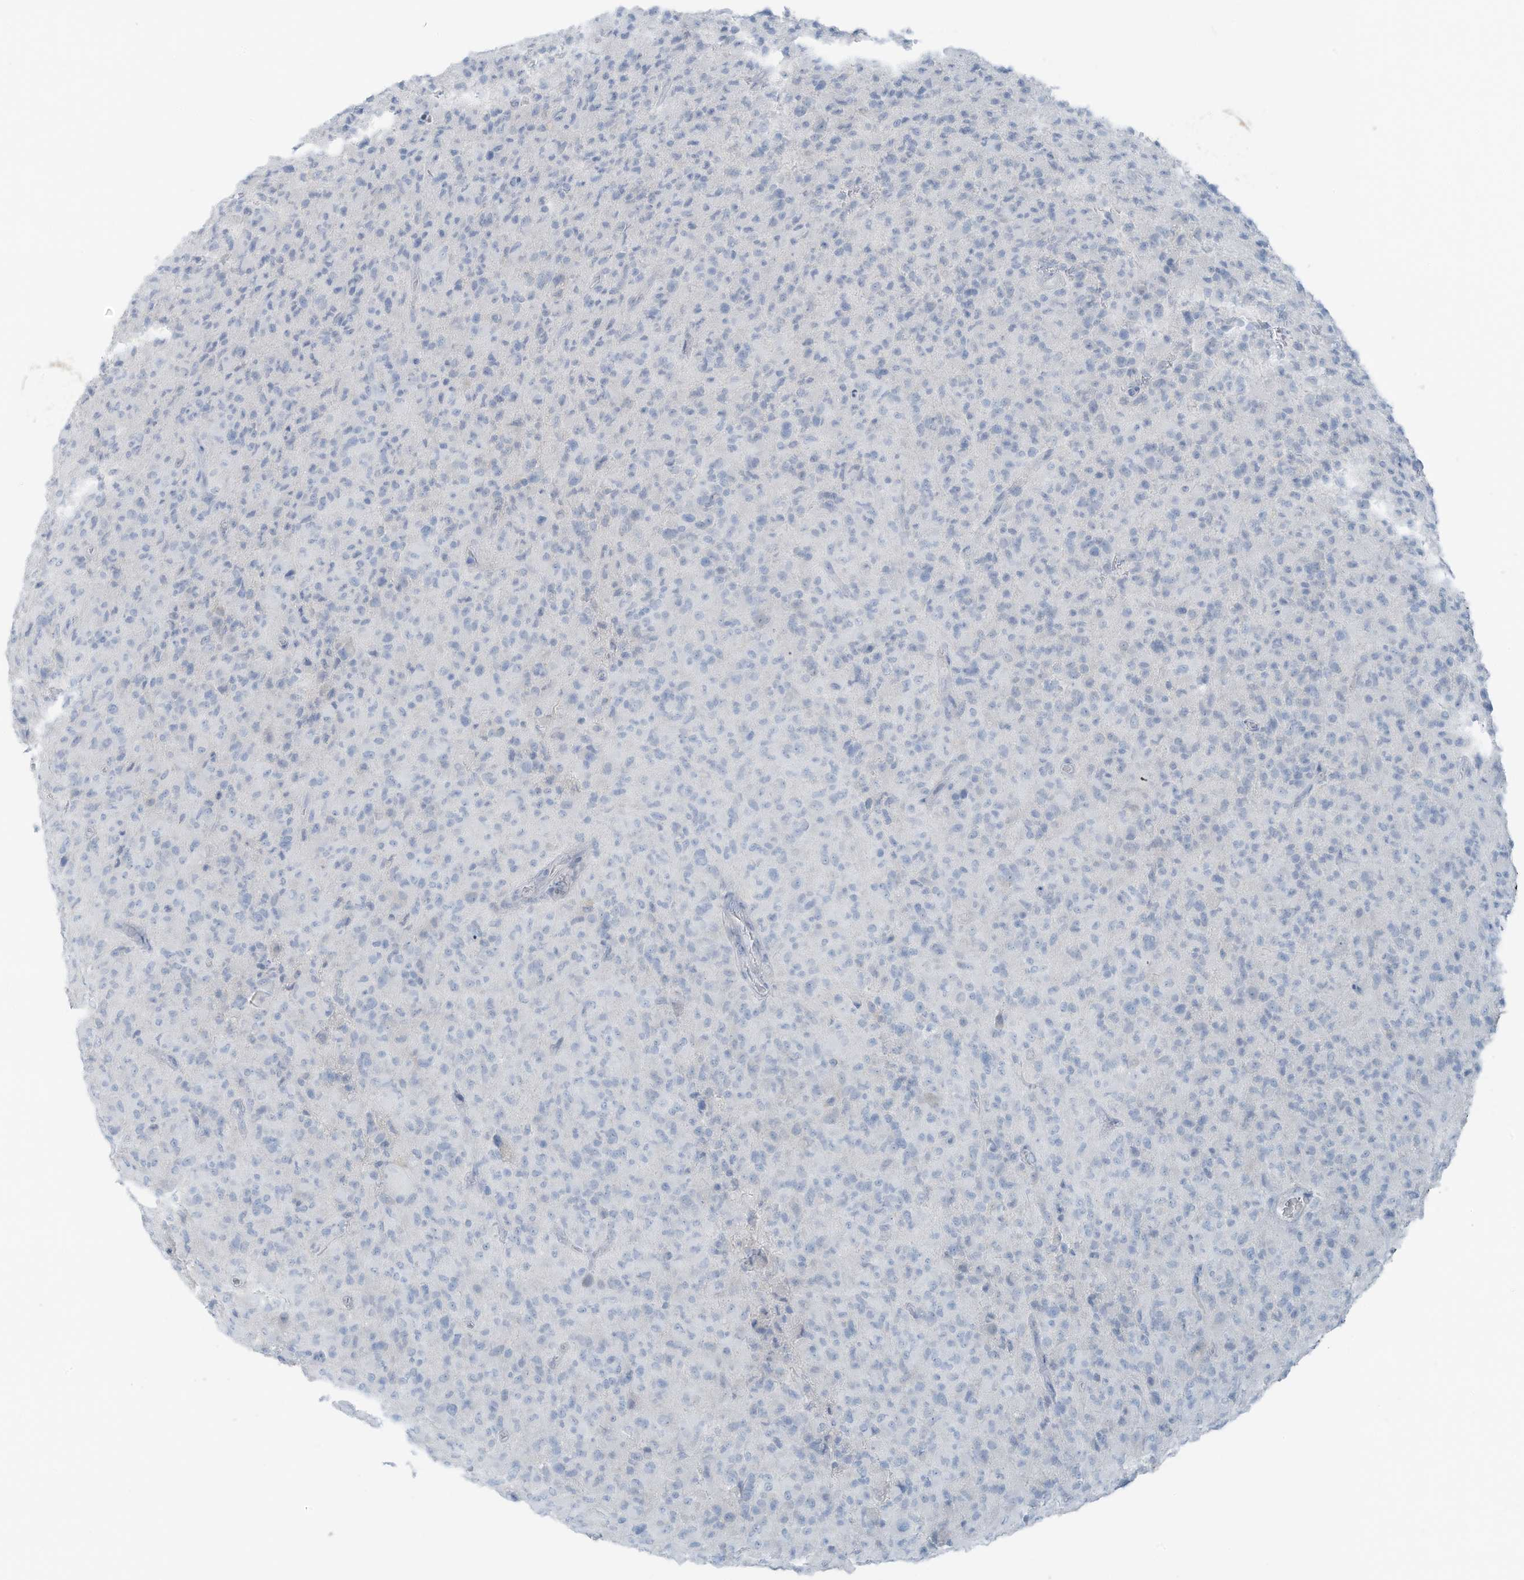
{"staining": {"intensity": "negative", "quantity": "none", "location": "none"}, "tissue": "glioma", "cell_type": "Tumor cells", "image_type": "cancer", "snomed": [{"axis": "morphology", "description": "Glioma, malignant, High grade"}, {"axis": "topography", "description": "Brain"}], "caption": "Immunohistochemistry image of human malignant high-grade glioma stained for a protein (brown), which displays no staining in tumor cells.", "gene": "SLC25A43", "patient": {"sex": "female", "age": 57}}